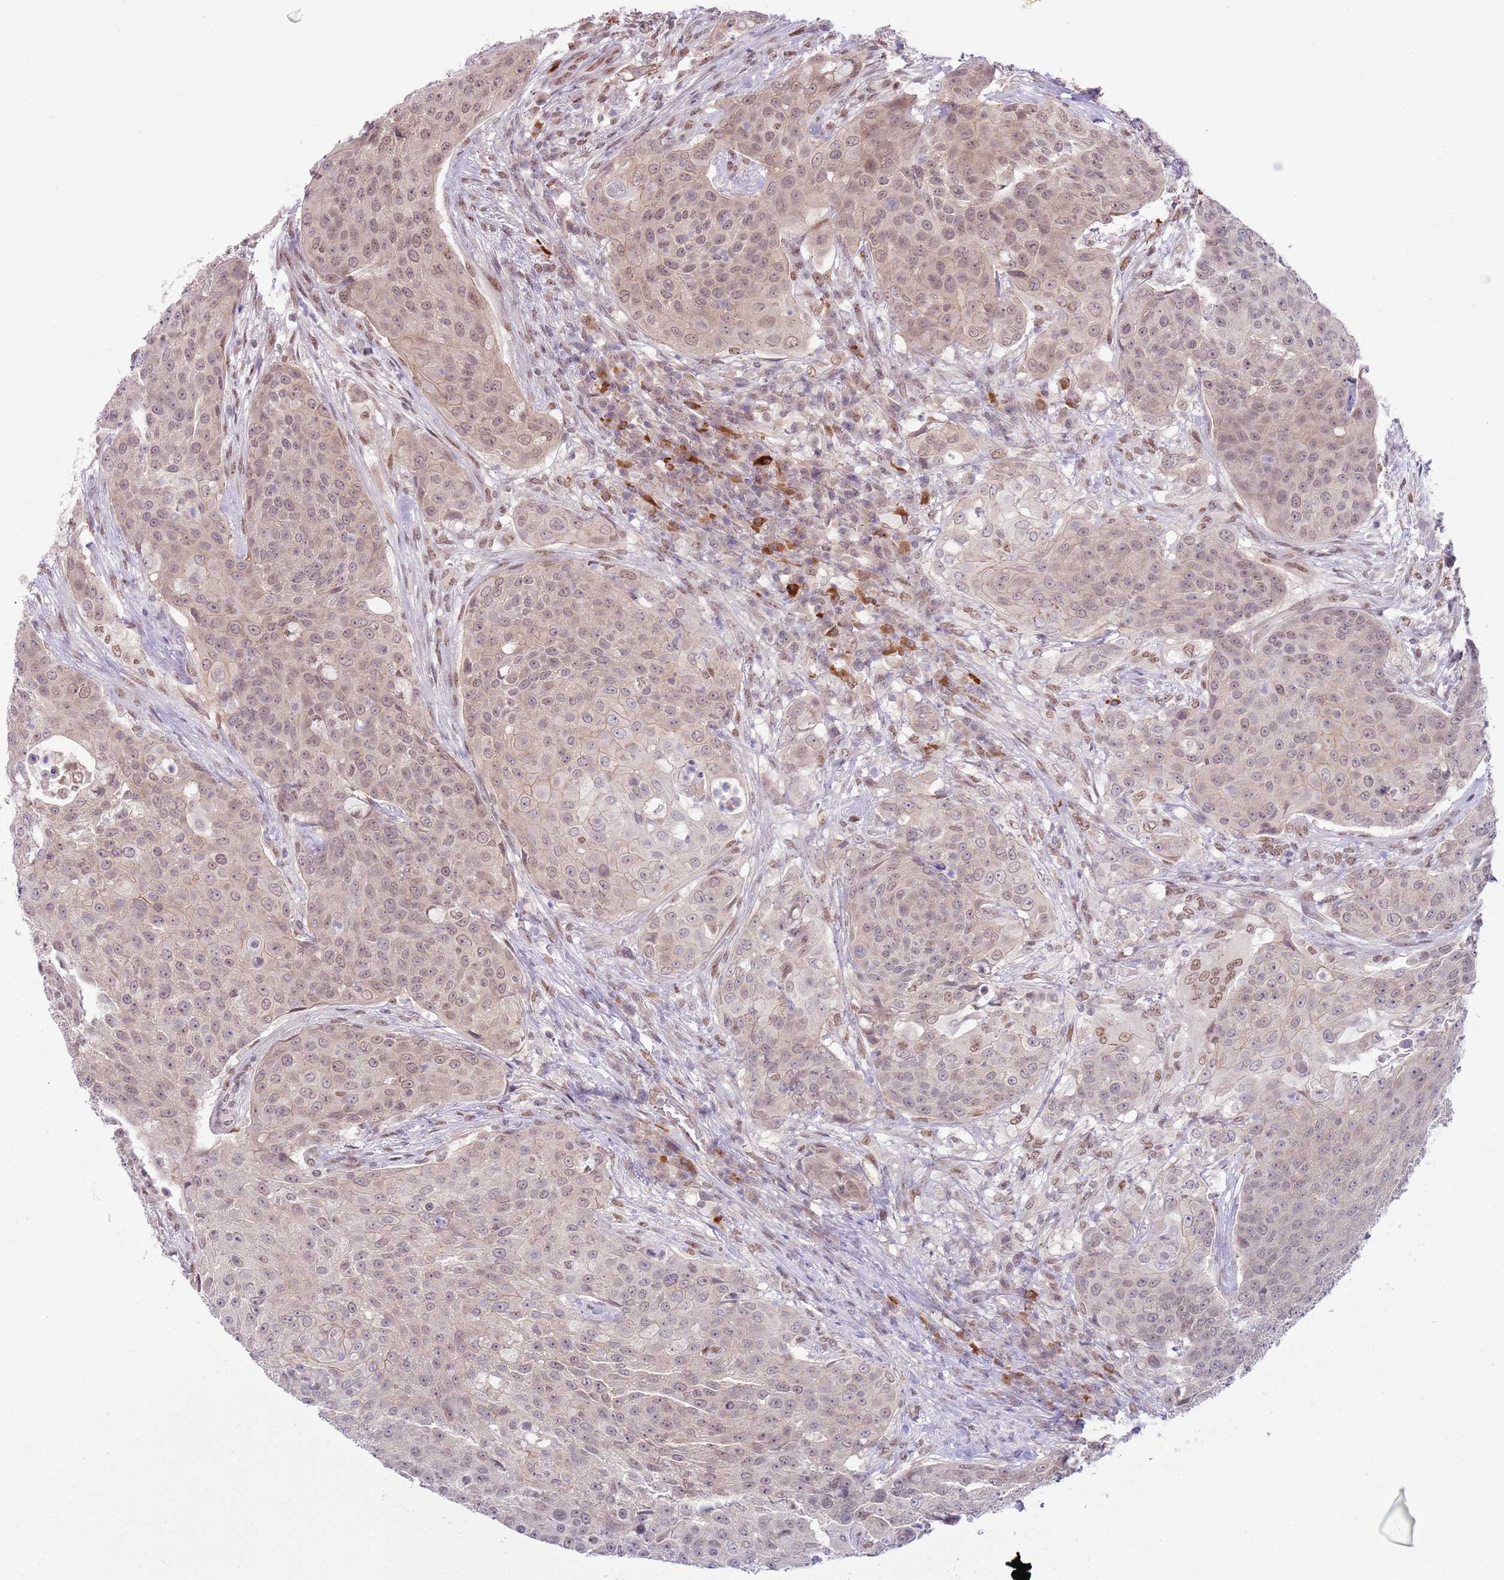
{"staining": {"intensity": "weak", "quantity": "25%-75%", "location": "nuclear"}, "tissue": "urothelial cancer", "cell_type": "Tumor cells", "image_type": "cancer", "snomed": [{"axis": "morphology", "description": "Urothelial carcinoma, High grade"}, {"axis": "topography", "description": "Urinary bladder"}], "caption": "Human high-grade urothelial carcinoma stained with a brown dye demonstrates weak nuclear positive positivity in about 25%-75% of tumor cells.", "gene": "TM2D1", "patient": {"sex": "female", "age": 63}}